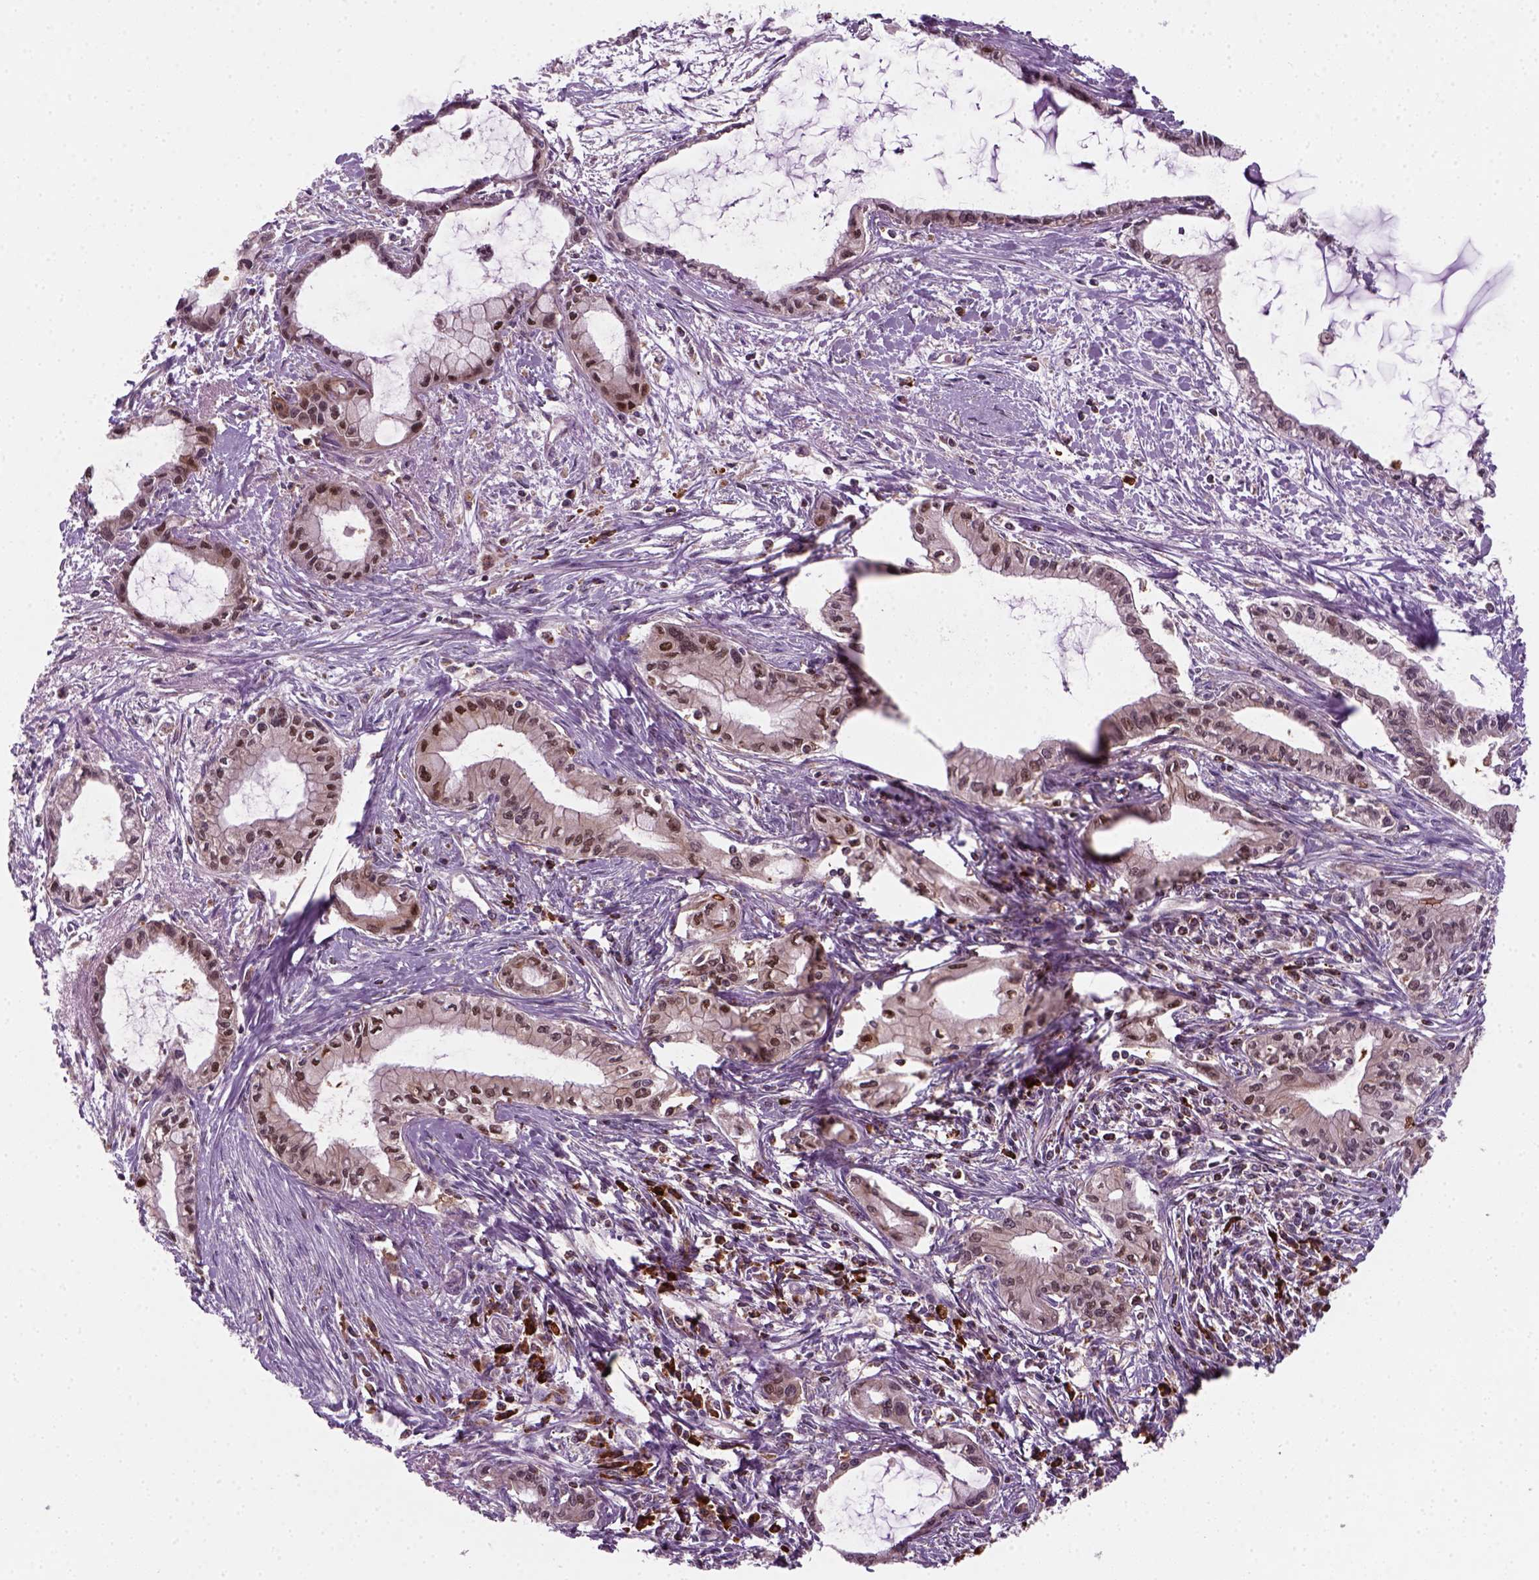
{"staining": {"intensity": "moderate", "quantity": ">75%", "location": "nuclear"}, "tissue": "pancreatic cancer", "cell_type": "Tumor cells", "image_type": "cancer", "snomed": [{"axis": "morphology", "description": "Adenocarcinoma, NOS"}, {"axis": "topography", "description": "Pancreas"}], "caption": "Pancreatic cancer stained with DAB (3,3'-diaminobenzidine) IHC demonstrates medium levels of moderate nuclear positivity in approximately >75% of tumor cells. Using DAB (3,3'-diaminobenzidine) (brown) and hematoxylin (blue) stains, captured at high magnification using brightfield microscopy.", "gene": "NUDT16L1", "patient": {"sex": "male", "age": 48}}